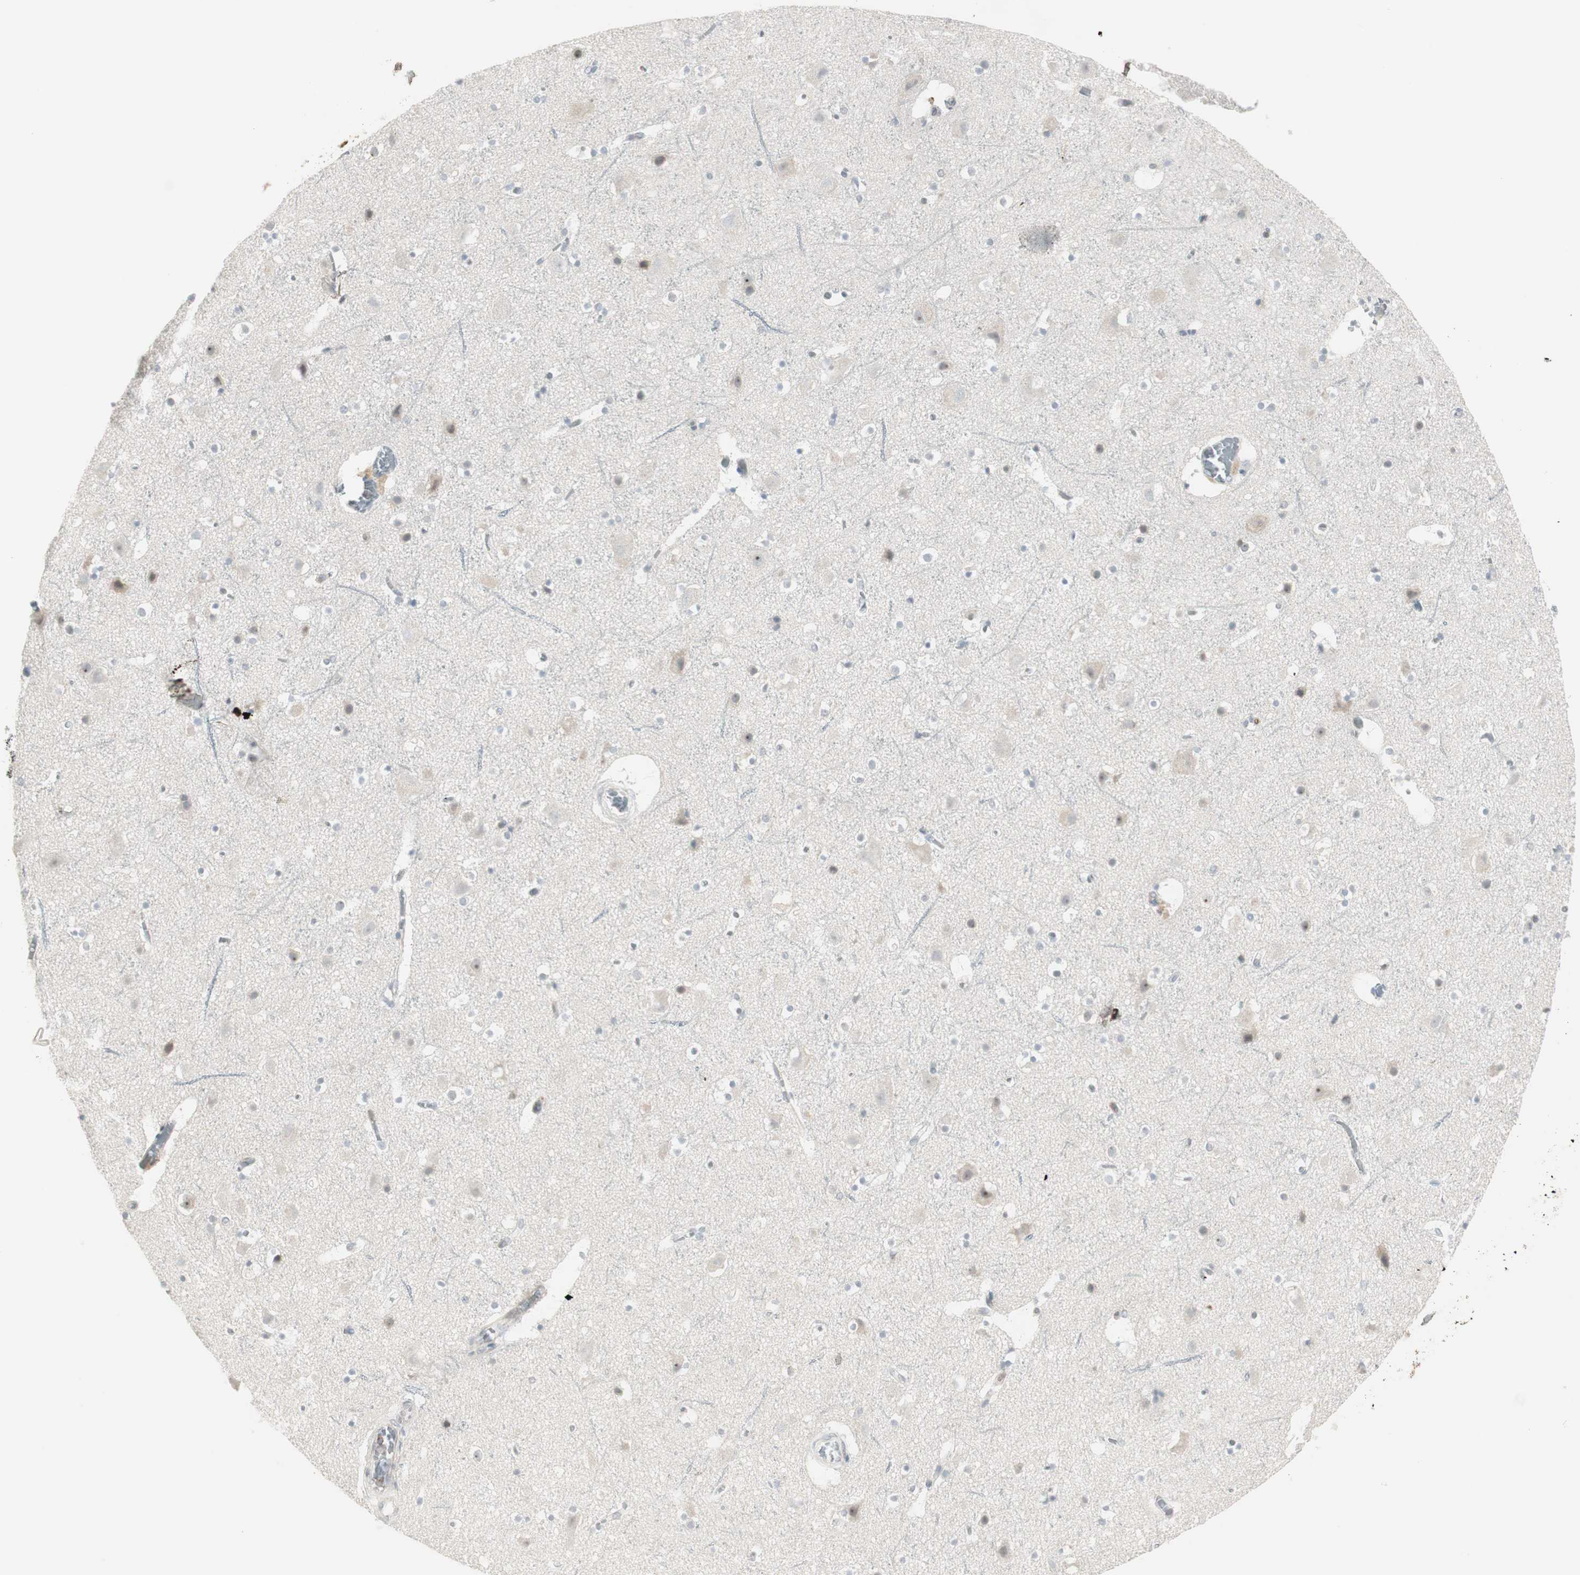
{"staining": {"intensity": "negative", "quantity": "none", "location": "none"}, "tissue": "cerebral cortex", "cell_type": "Endothelial cells", "image_type": "normal", "snomed": [{"axis": "morphology", "description": "Normal tissue, NOS"}, {"axis": "topography", "description": "Cerebral cortex"}], "caption": "The image exhibits no staining of endothelial cells in normal cerebral cortex. (Stains: DAB immunohistochemistry with hematoxylin counter stain, Microscopy: brightfield microscopy at high magnification).", "gene": "MAP4K4", "patient": {"sex": "male", "age": 45}}